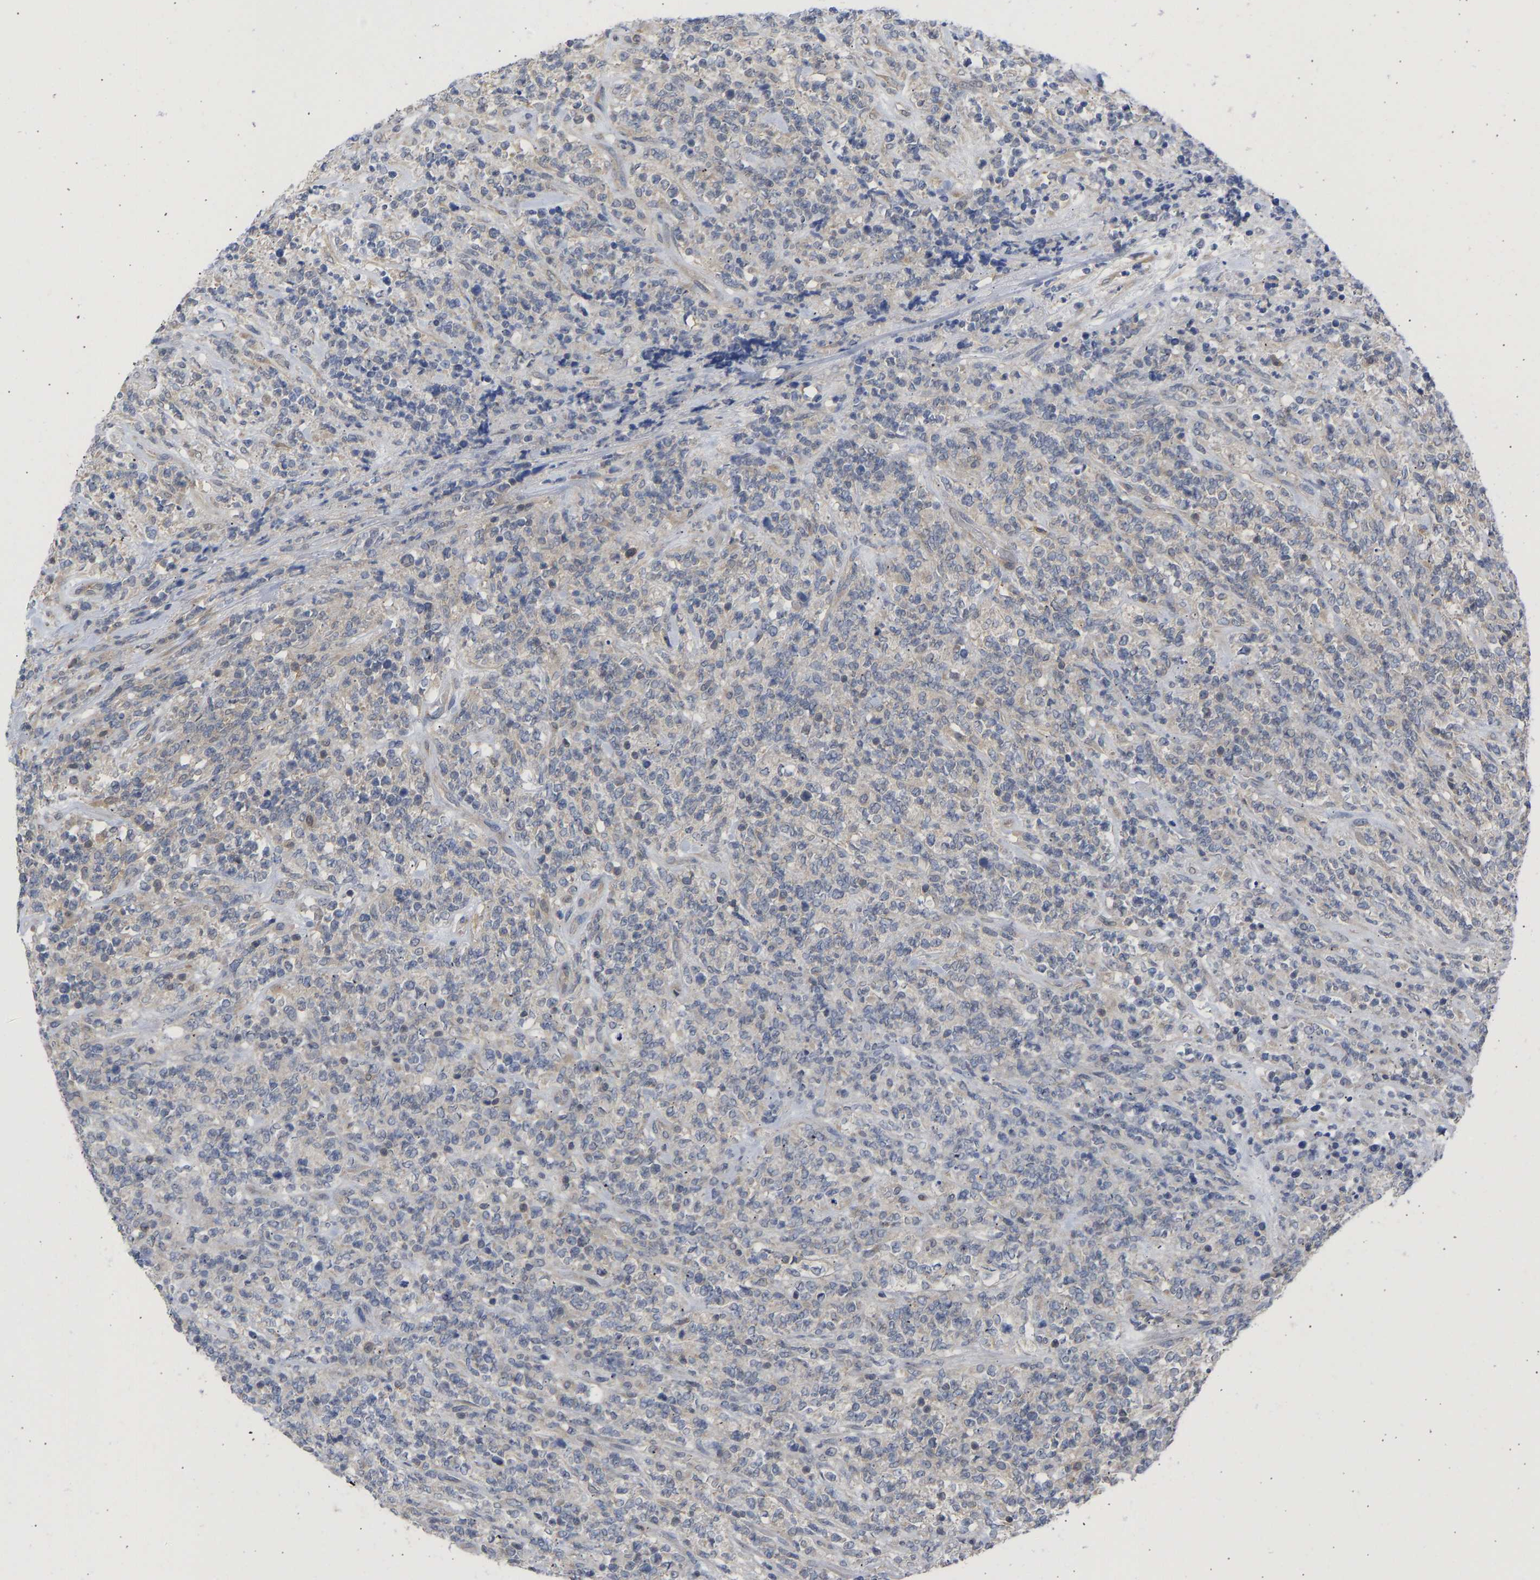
{"staining": {"intensity": "negative", "quantity": "none", "location": "none"}, "tissue": "lymphoma", "cell_type": "Tumor cells", "image_type": "cancer", "snomed": [{"axis": "morphology", "description": "Malignant lymphoma, non-Hodgkin's type, High grade"}, {"axis": "topography", "description": "Soft tissue"}], "caption": "Lymphoma stained for a protein using immunohistochemistry displays no staining tumor cells.", "gene": "MAP2K3", "patient": {"sex": "male", "age": 18}}